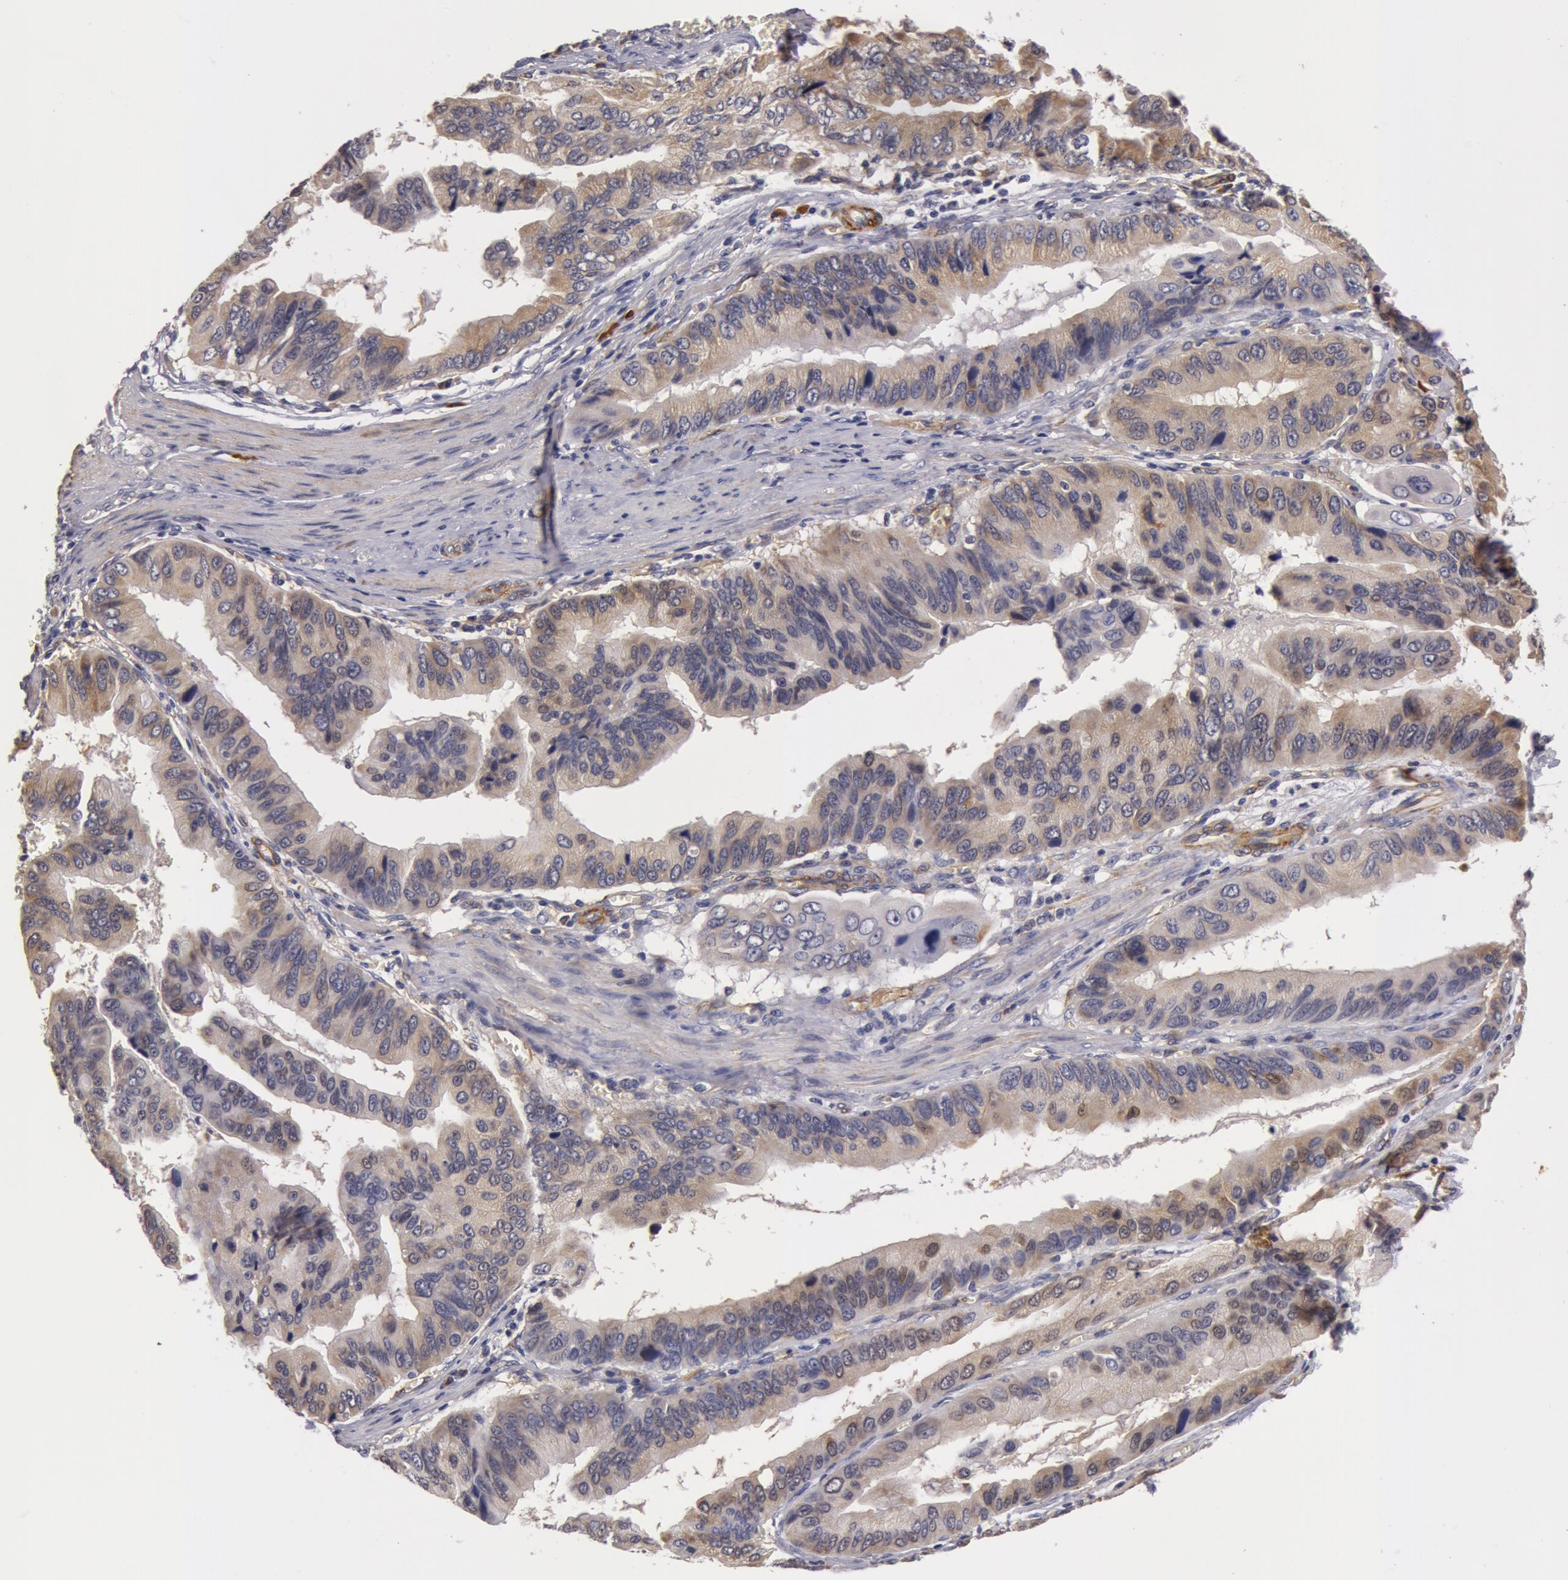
{"staining": {"intensity": "weak", "quantity": "<25%", "location": "cytoplasmic/membranous"}, "tissue": "stomach cancer", "cell_type": "Tumor cells", "image_type": "cancer", "snomed": [{"axis": "morphology", "description": "Adenocarcinoma, NOS"}, {"axis": "topography", "description": "Stomach, upper"}], "caption": "Immunohistochemical staining of stomach adenocarcinoma reveals no significant staining in tumor cells.", "gene": "IL23A", "patient": {"sex": "male", "age": 80}}